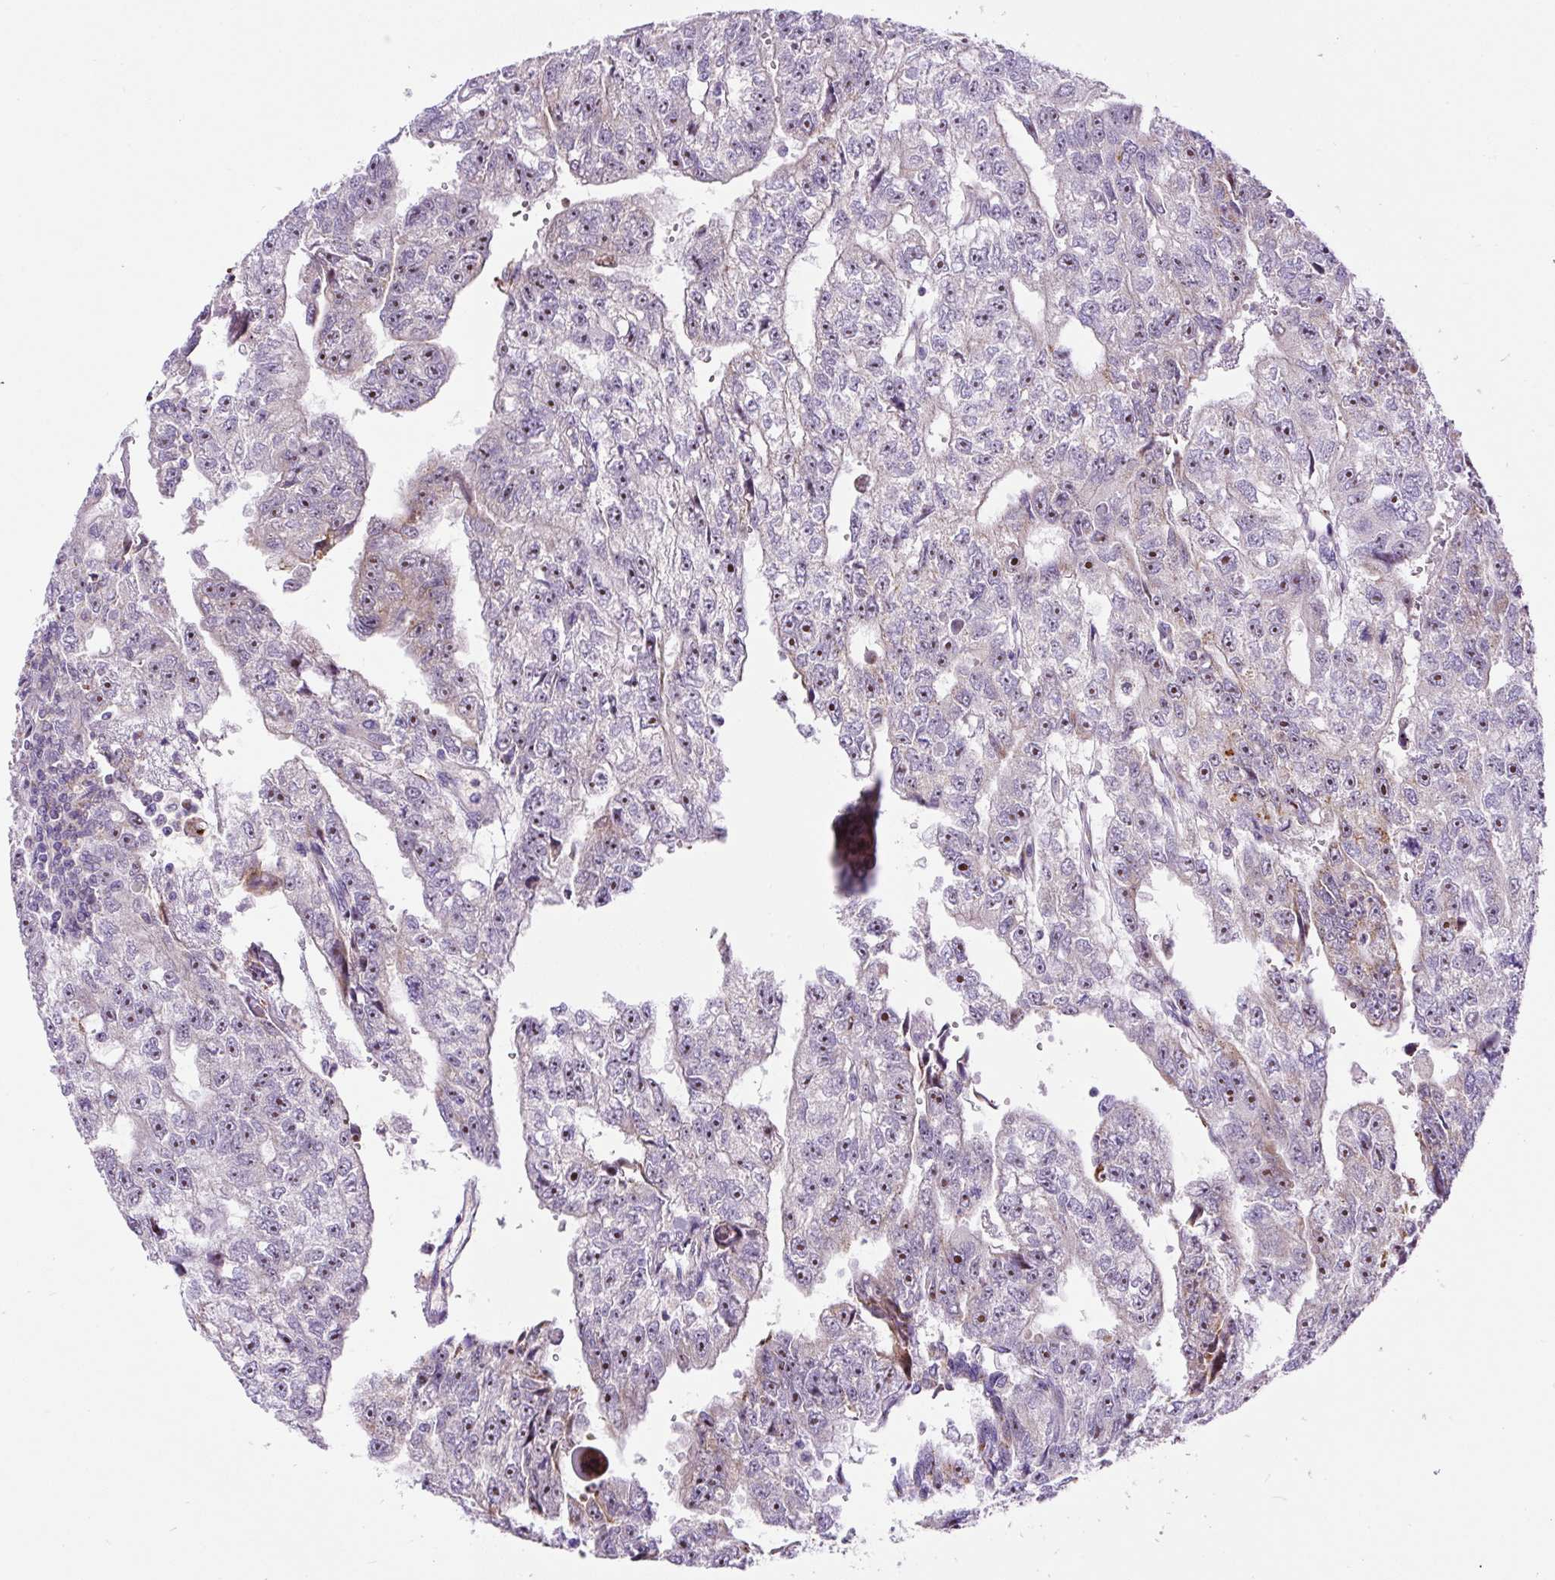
{"staining": {"intensity": "moderate", "quantity": "25%-75%", "location": "cytoplasmic/membranous,nuclear"}, "tissue": "testis cancer", "cell_type": "Tumor cells", "image_type": "cancer", "snomed": [{"axis": "morphology", "description": "Carcinoma, Embryonal, NOS"}, {"axis": "topography", "description": "Testis"}], "caption": "Protein expression by IHC demonstrates moderate cytoplasmic/membranous and nuclear staining in approximately 25%-75% of tumor cells in testis cancer.", "gene": "ZNF596", "patient": {"sex": "male", "age": 20}}